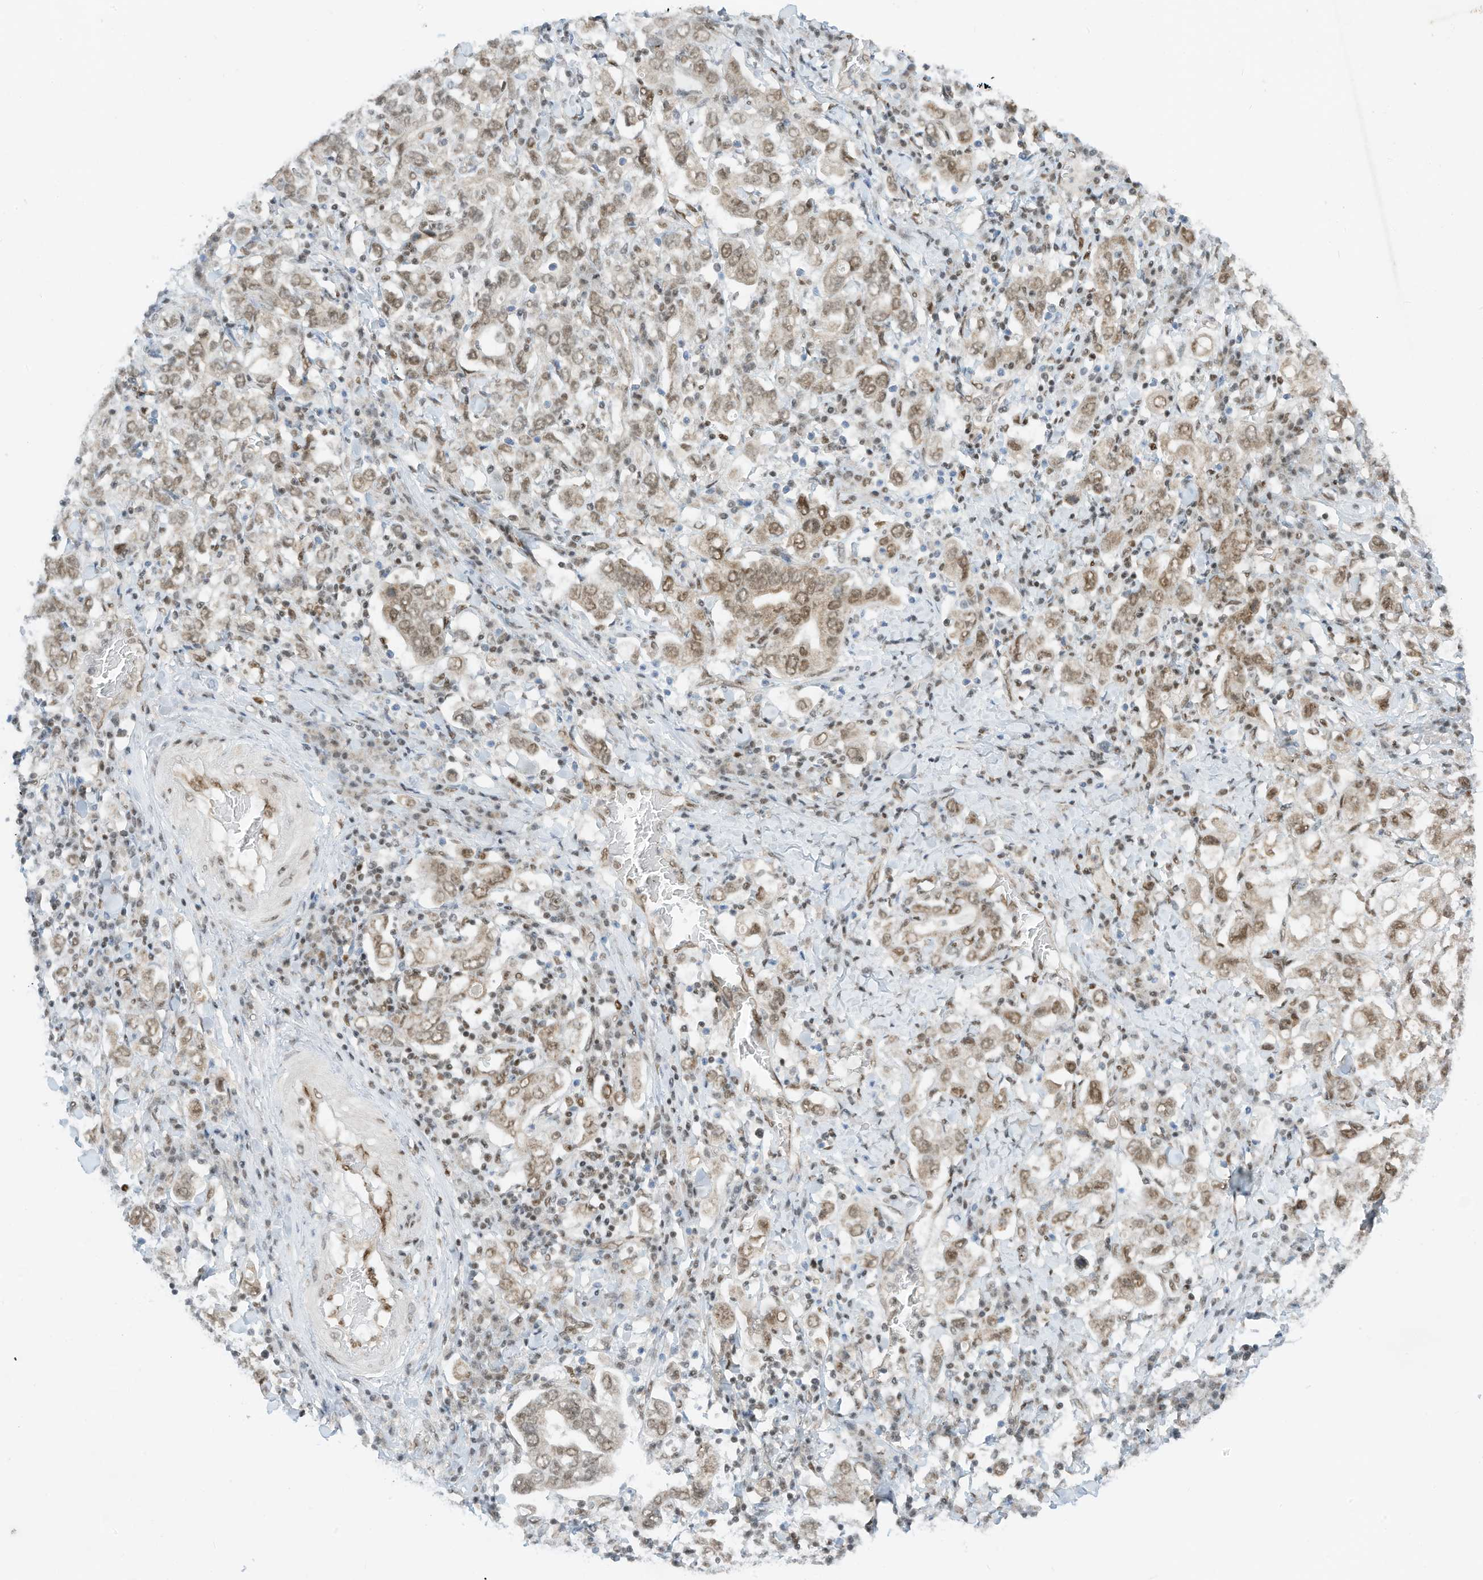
{"staining": {"intensity": "moderate", "quantity": ">75%", "location": "cytoplasmic/membranous,nuclear"}, "tissue": "stomach cancer", "cell_type": "Tumor cells", "image_type": "cancer", "snomed": [{"axis": "morphology", "description": "Adenocarcinoma, NOS"}, {"axis": "topography", "description": "Stomach, upper"}], "caption": "Immunohistochemistry (IHC) image of neoplastic tissue: human adenocarcinoma (stomach) stained using immunohistochemistry displays medium levels of moderate protein expression localized specifically in the cytoplasmic/membranous and nuclear of tumor cells, appearing as a cytoplasmic/membranous and nuclear brown color.", "gene": "AURKAIP1", "patient": {"sex": "male", "age": 62}}